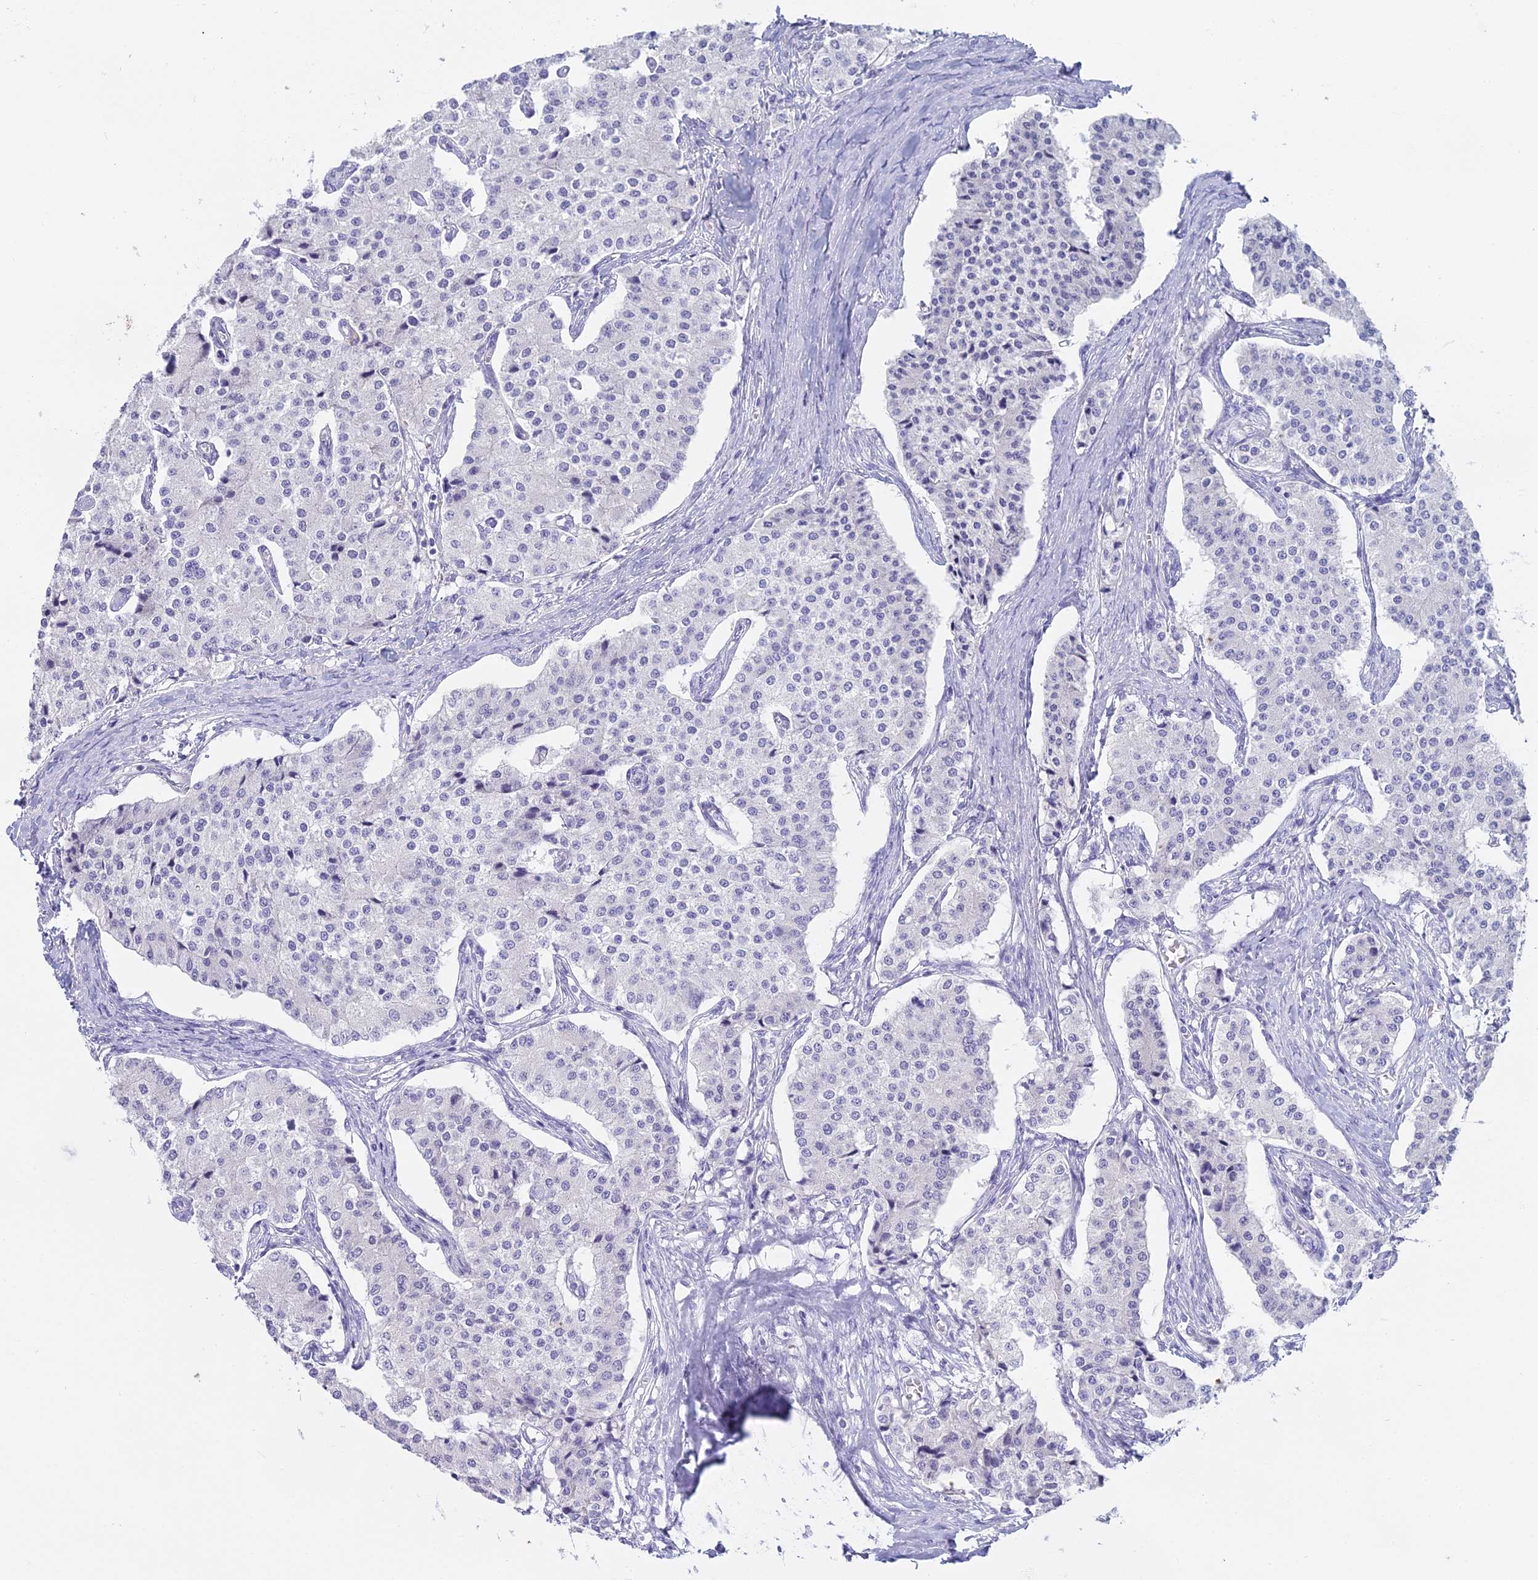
{"staining": {"intensity": "negative", "quantity": "none", "location": "none"}, "tissue": "carcinoid", "cell_type": "Tumor cells", "image_type": "cancer", "snomed": [{"axis": "morphology", "description": "Carcinoid, malignant, NOS"}, {"axis": "topography", "description": "Colon"}], "caption": "High power microscopy histopathology image of an IHC photomicrograph of malignant carcinoid, revealing no significant positivity in tumor cells.", "gene": "ALPP", "patient": {"sex": "female", "age": 52}}